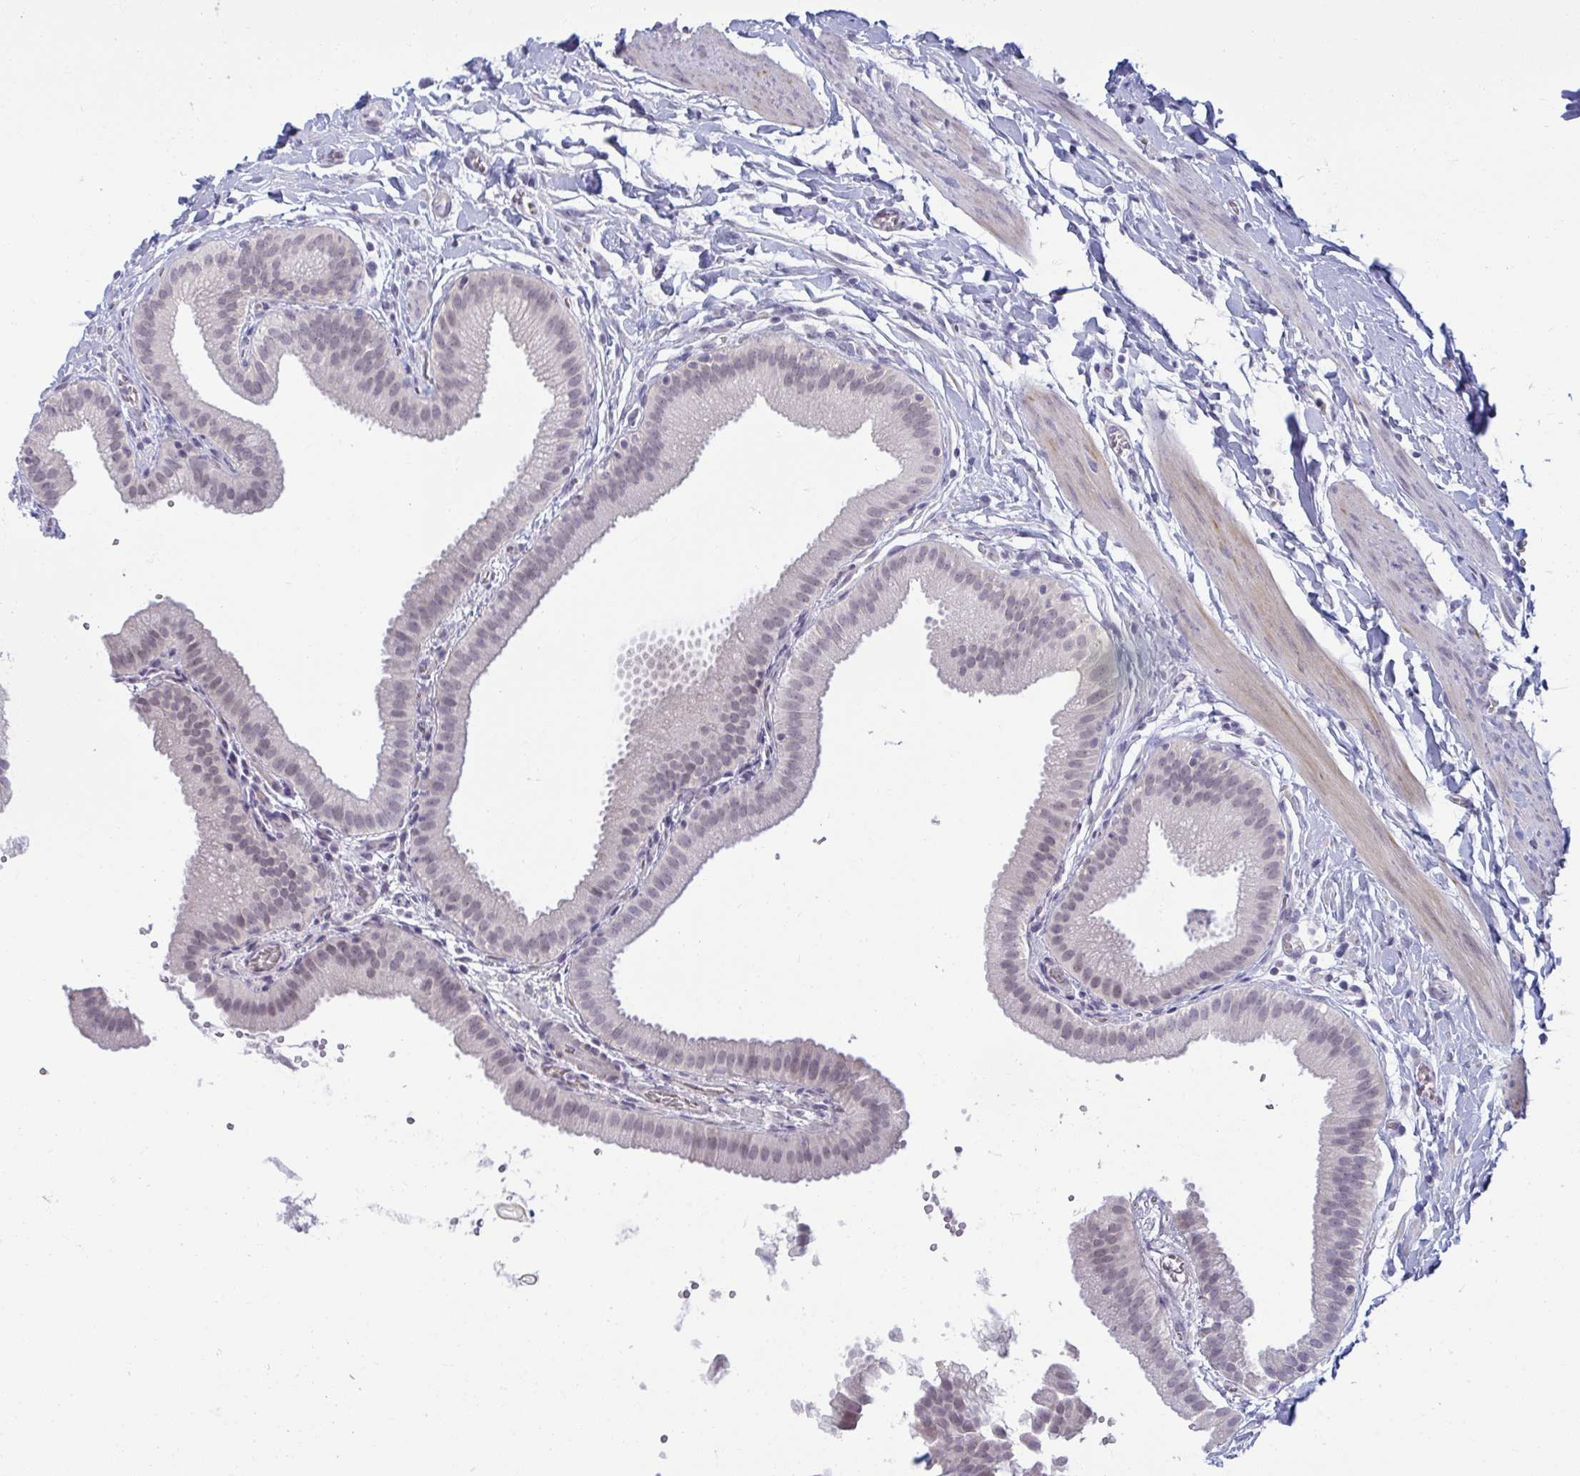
{"staining": {"intensity": "negative", "quantity": "none", "location": "none"}, "tissue": "gallbladder", "cell_type": "Glandular cells", "image_type": "normal", "snomed": [{"axis": "morphology", "description": "Normal tissue, NOS"}, {"axis": "topography", "description": "Gallbladder"}], "caption": "Glandular cells are negative for protein expression in normal human gallbladder. The staining was performed using DAB (3,3'-diaminobenzidine) to visualize the protein expression in brown, while the nuclei were stained in blue with hematoxylin (Magnification: 20x).", "gene": "RNASEH1", "patient": {"sex": "female", "age": 63}}